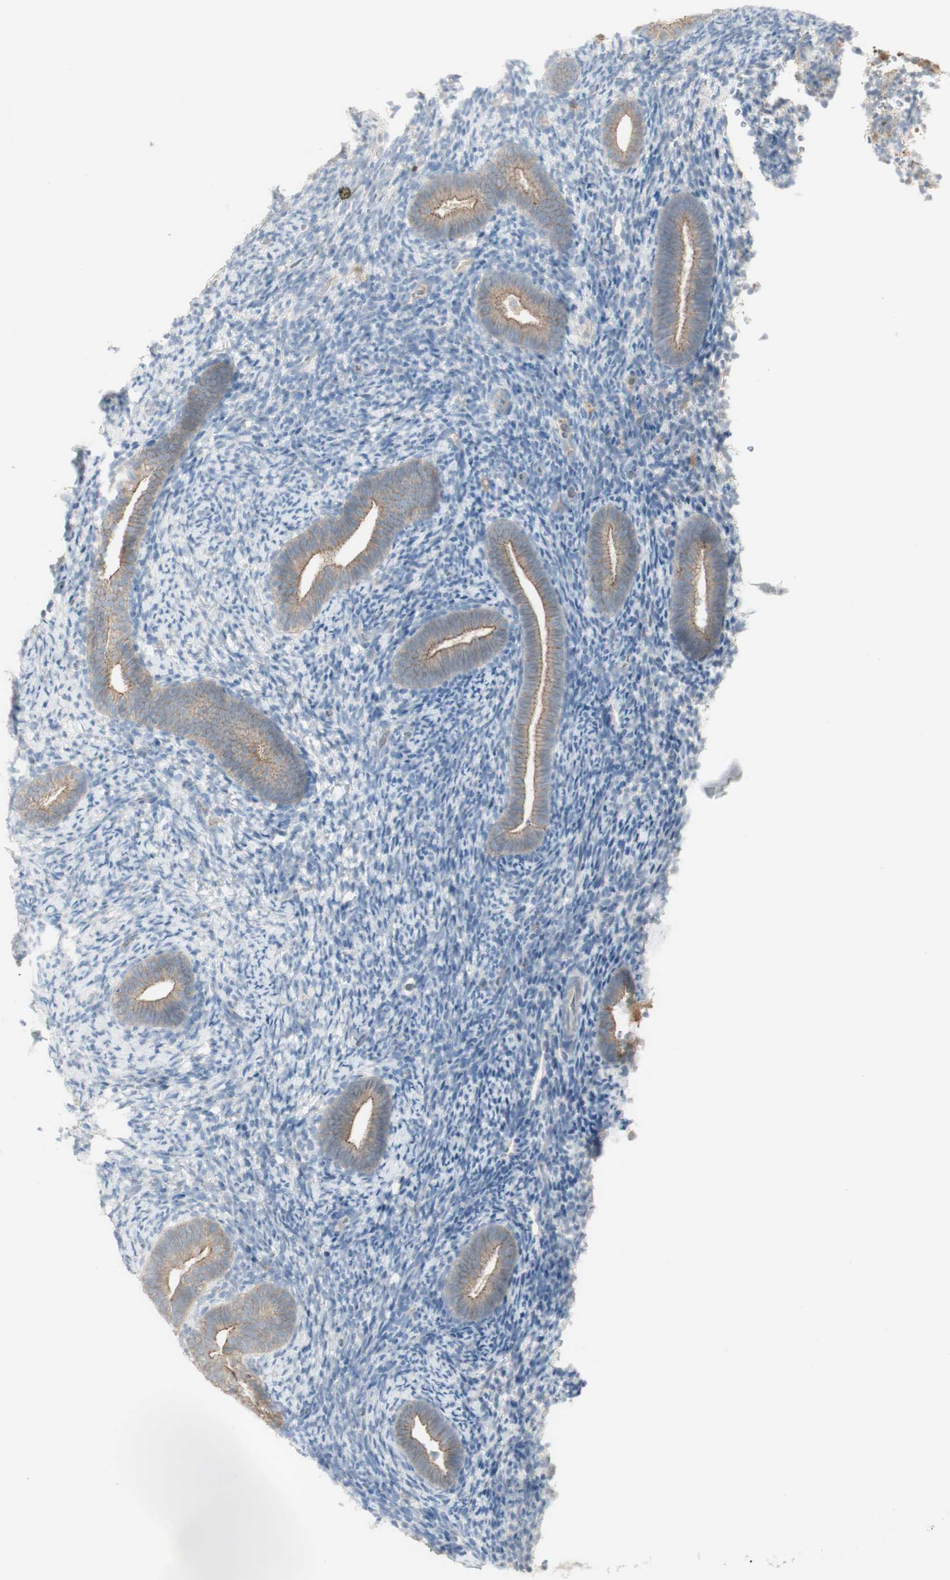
{"staining": {"intensity": "moderate", "quantity": "<25%", "location": "cytoplasmic/membranous"}, "tissue": "endometrium", "cell_type": "Cells in endometrial stroma", "image_type": "normal", "snomed": [{"axis": "morphology", "description": "Normal tissue, NOS"}, {"axis": "topography", "description": "Endometrium"}], "caption": "About <25% of cells in endometrial stroma in unremarkable human endometrium exhibit moderate cytoplasmic/membranous protein positivity as visualized by brown immunohistochemical staining.", "gene": "PTGER4", "patient": {"sex": "female", "age": 51}}